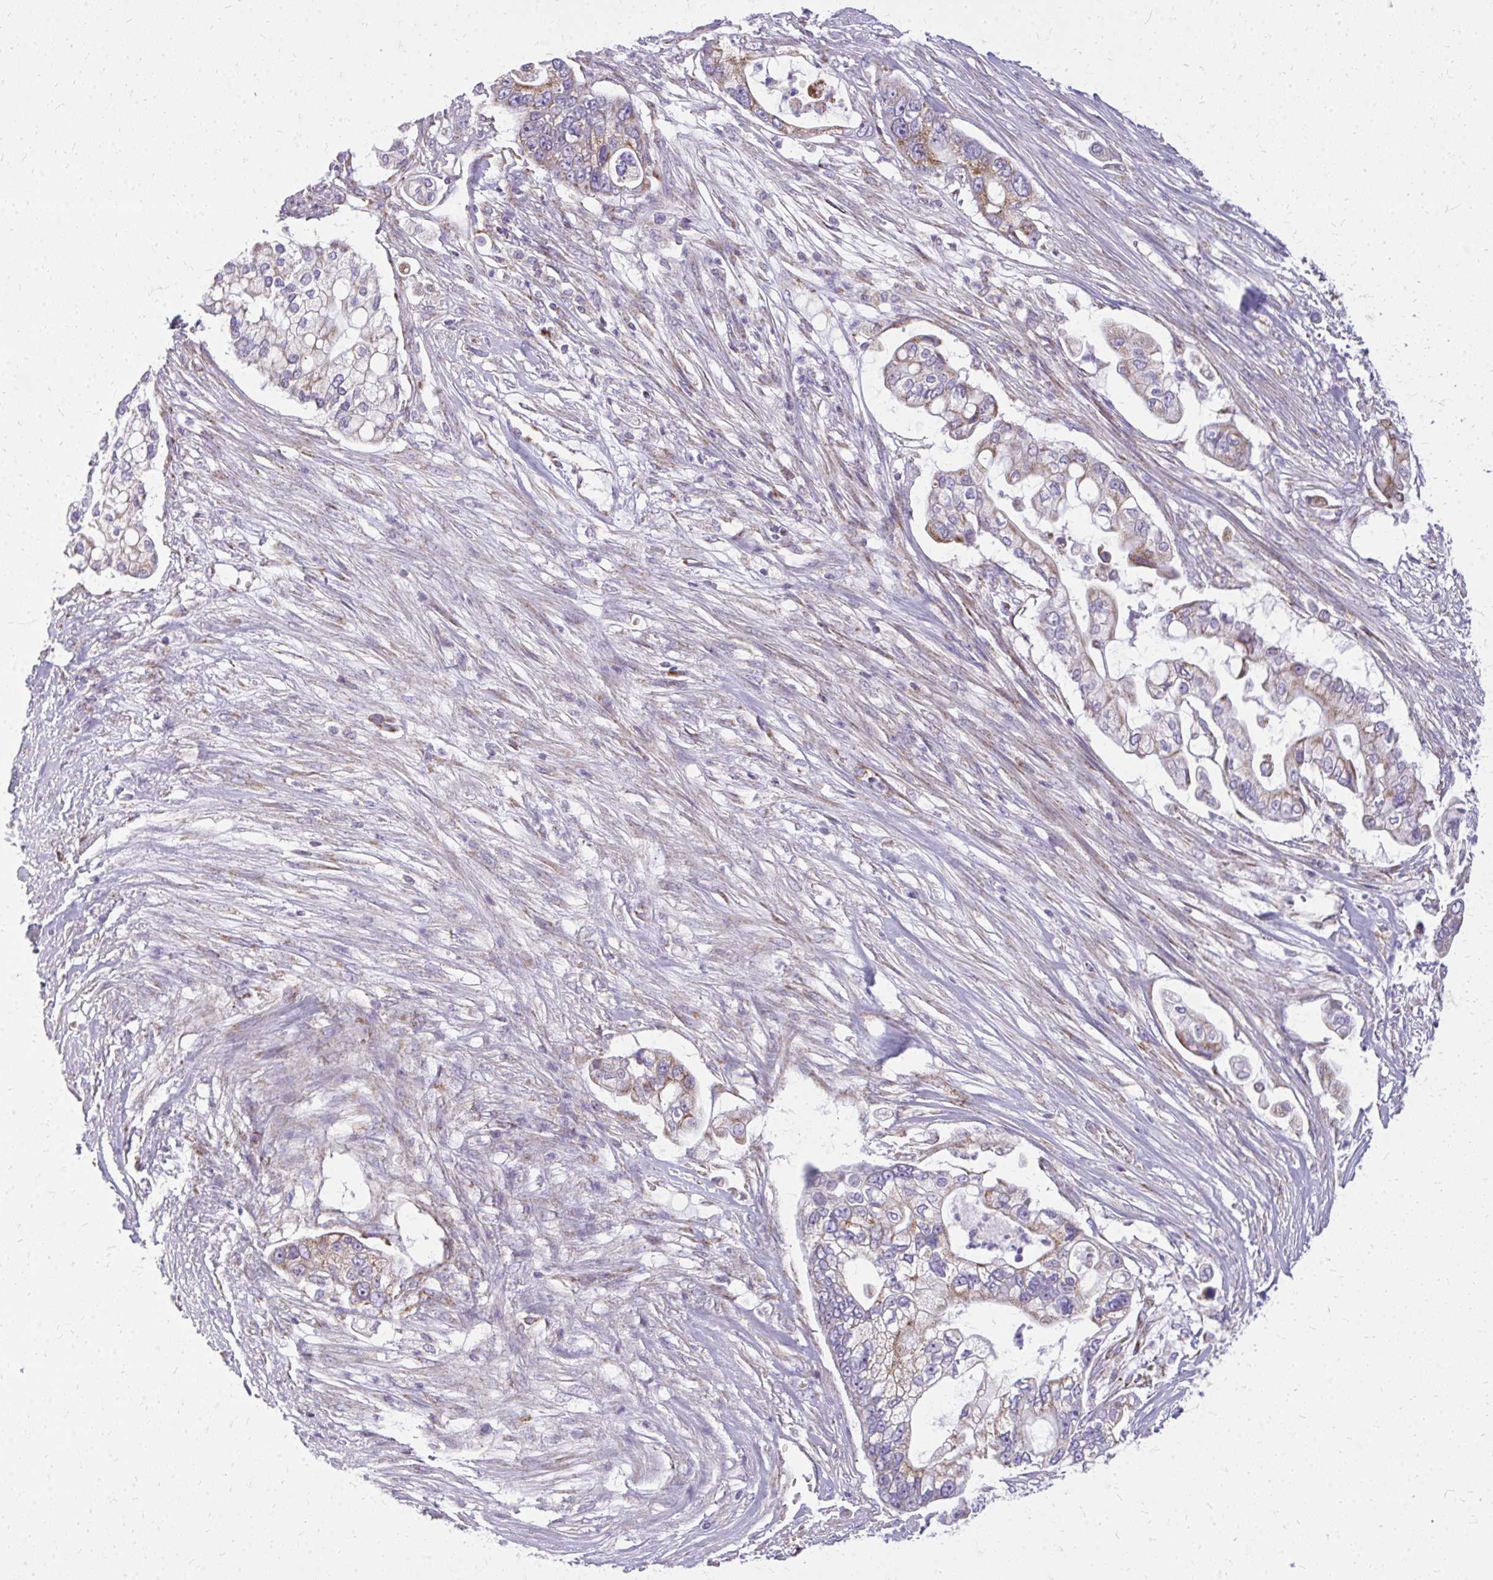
{"staining": {"intensity": "weak", "quantity": "25%-75%", "location": "cytoplasmic/membranous"}, "tissue": "pancreatic cancer", "cell_type": "Tumor cells", "image_type": "cancer", "snomed": [{"axis": "morphology", "description": "Adenocarcinoma, NOS"}, {"axis": "topography", "description": "Pancreas"}], "caption": "Adenocarcinoma (pancreatic) stained with IHC exhibits weak cytoplasmic/membranous positivity in about 25%-75% of tumor cells. Using DAB (3,3'-diaminobenzidine) (brown) and hematoxylin (blue) stains, captured at high magnification using brightfield microscopy.", "gene": "IFIT1", "patient": {"sex": "female", "age": 69}}